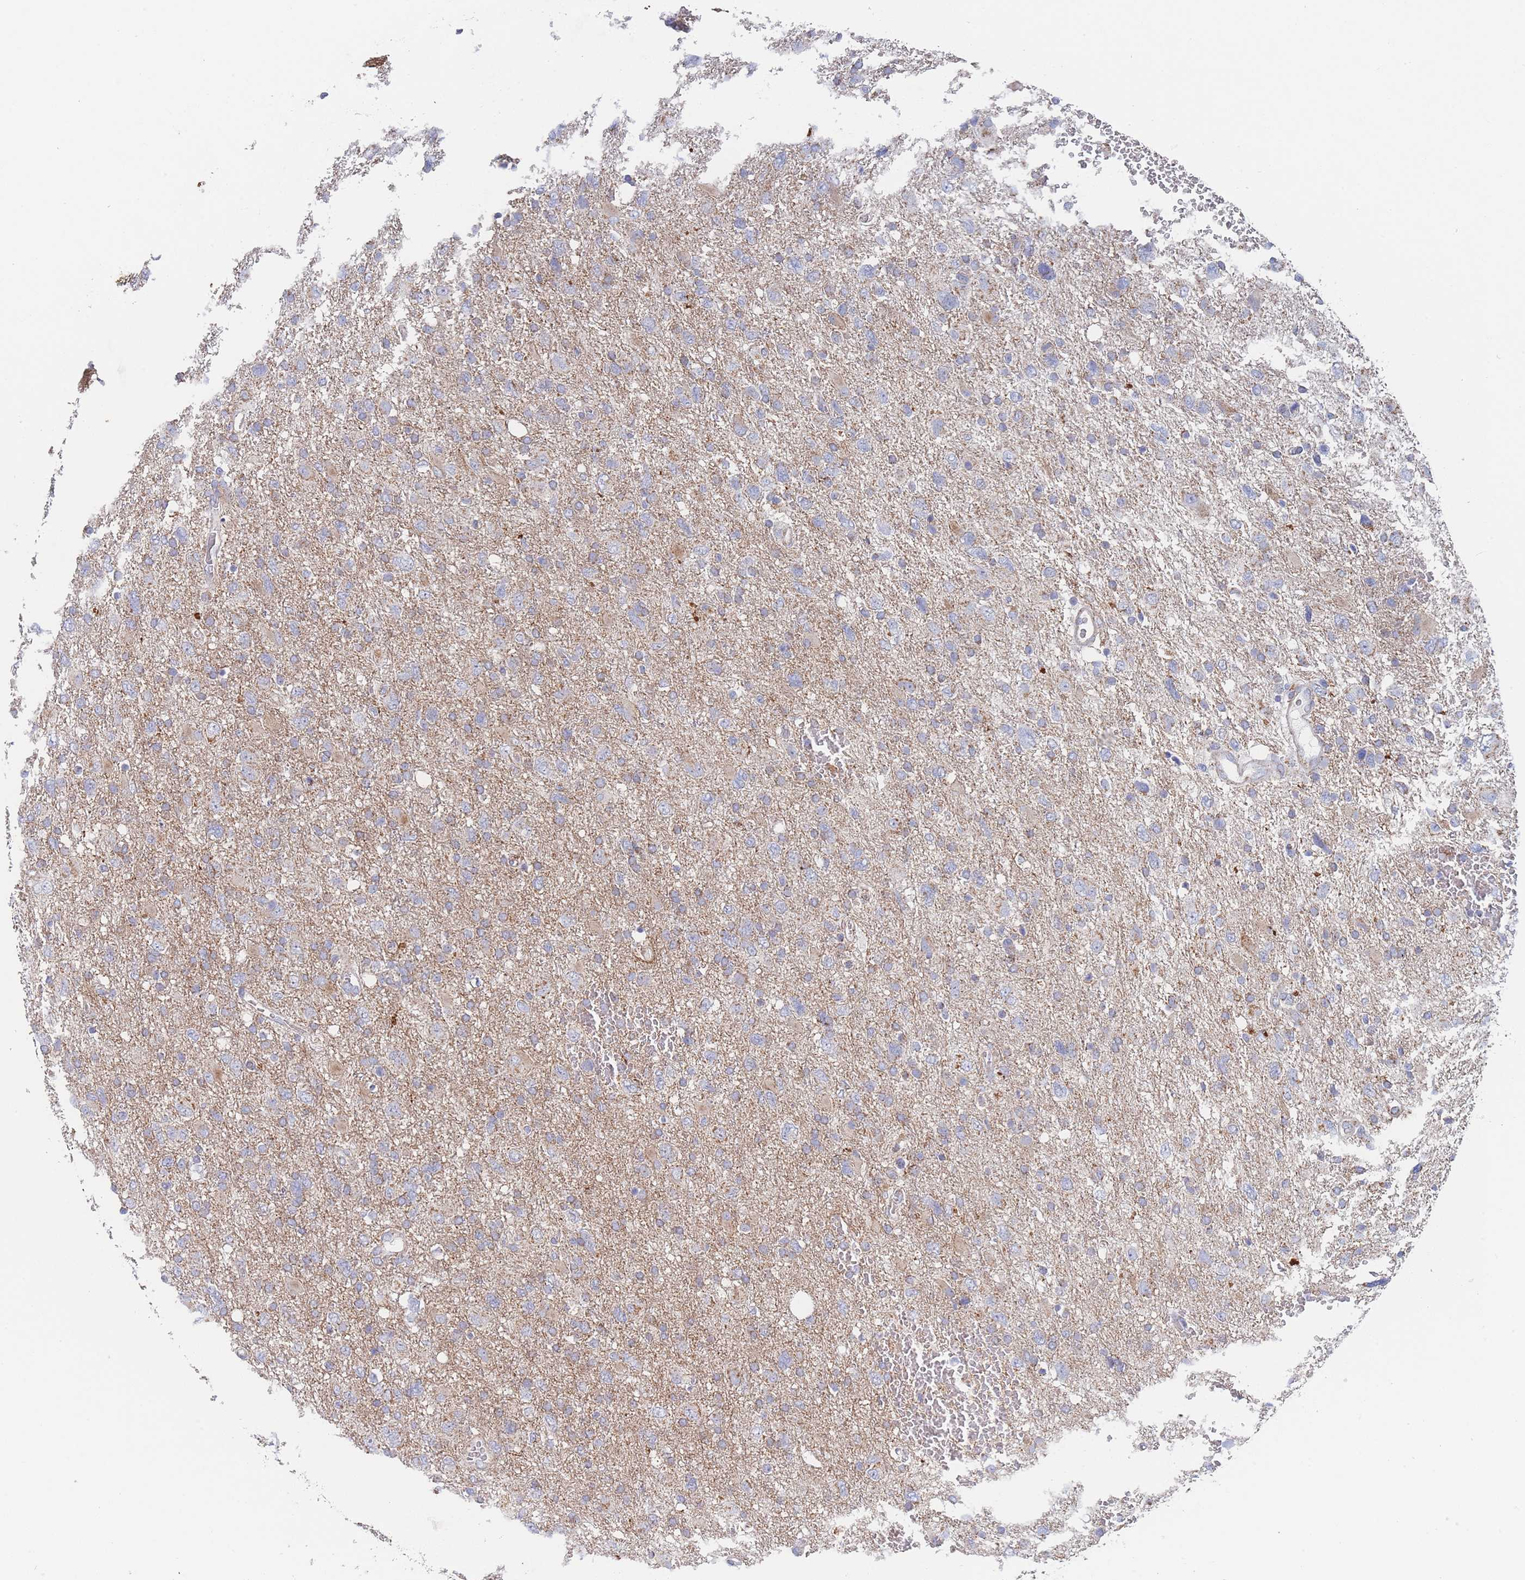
{"staining": {"intensity": "moderate", "quantity": "<25%", "location": "cytoplasmic/membranous"}, "tissue": "glioma", "cell_type": "Tumor cells", "image_type": "cancer", "snomed": [{"axis": "morphology", "description": "Glioma, malignant, High grade"}, {"axis": "topography", "description": "Brain"}], "caption": "DAB immunohistochemical staining of human glioma shows moderate cytoplasmic/membranous protein expression in approximately <25% of tumor cells. The protein is stained brown, and the nuclei are stained in blue (DAB IHC with brightfield microscopy, high magnification).", "gene": "IKZF4", "patient": {"sex": "male", "age": 61}}